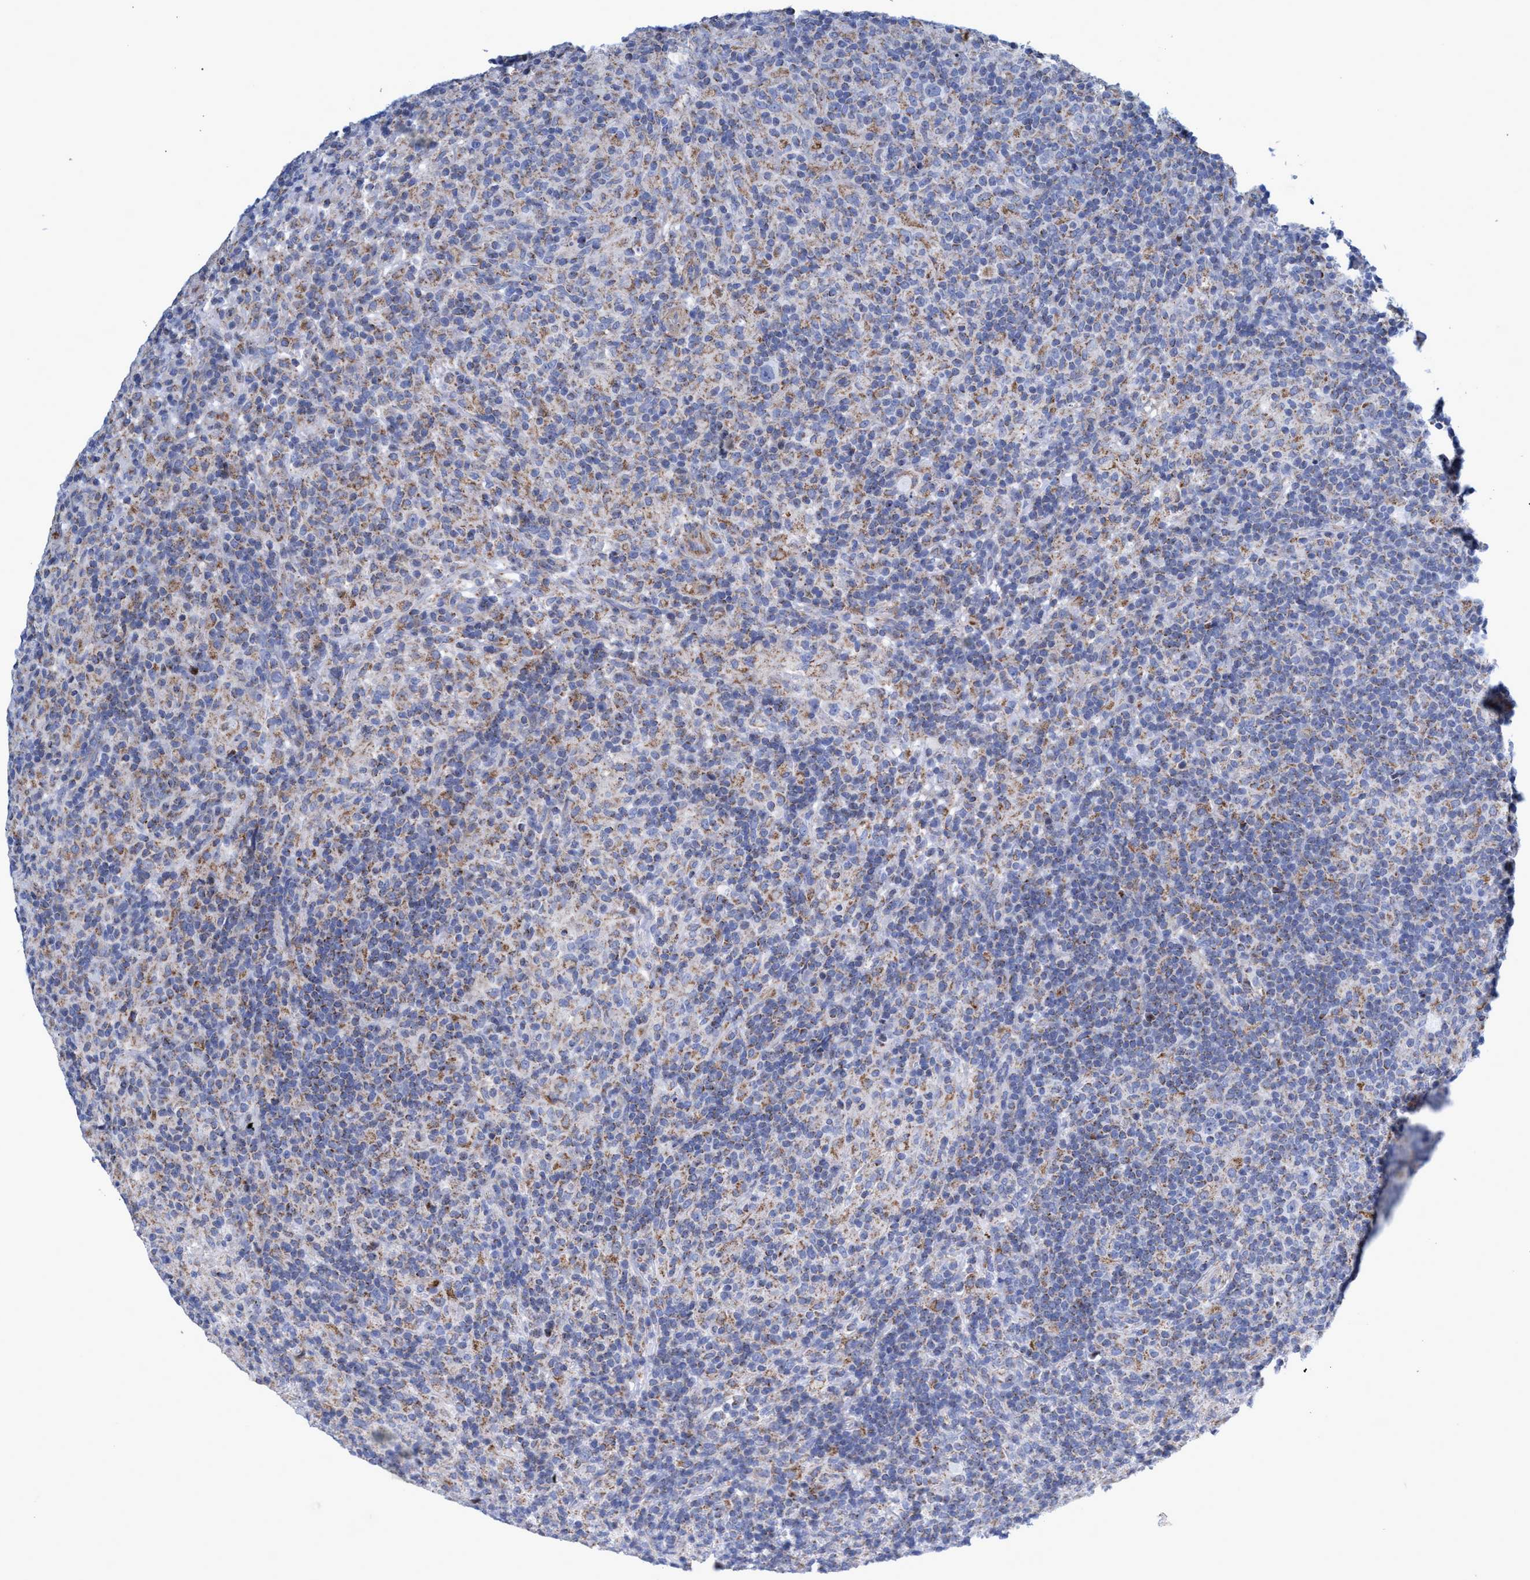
{"staining": {"intensity": "negative", "quantity": "none", "location": "none"}, "tissue": "lymphoma", "cell_type": "Tumor cells", "image_type": "cancer", "snomed": [{"axis": "morphology", "description": "Hodgkin's disease, NOS"}, {"axis": "topography", "description": "Lymph node"}], "caption": "An immunohistochemistry image of lymphoma is shown. There is no staining in tumor cells of lymphoma. (Brightfield microscopy of DAB (3,3'-diaminobenzidine) immunohistochemistry at high magnification).", "gene": "ZNF750", "patient": {"sex": "male", "age": 70}}